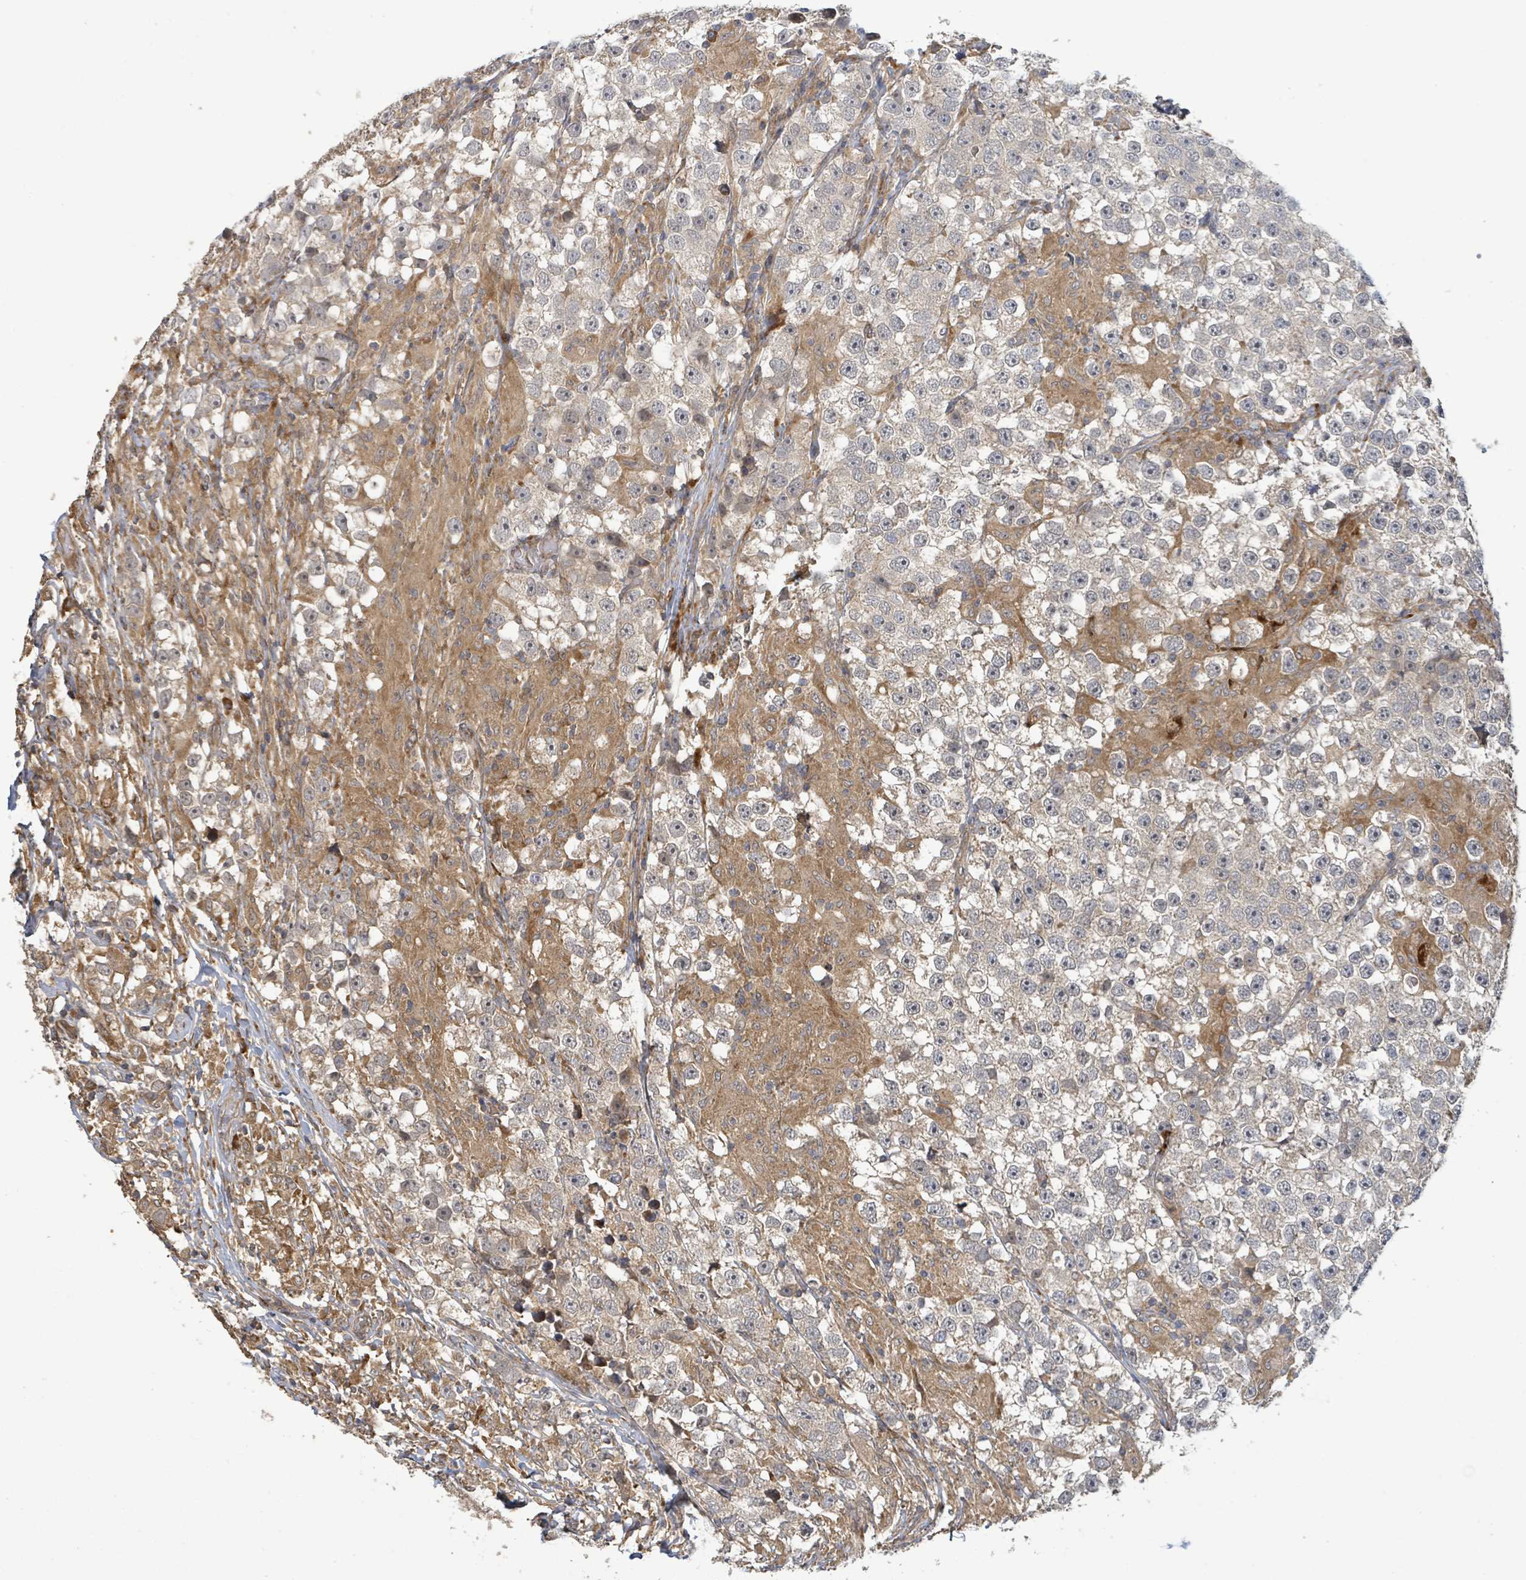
{"staining": {"intensity": "moderate", "quantity": "25%-75%", "location": "cytoplasmic/membranous"}, "tissue": "testis cancer", "cell_type": "Tumor cells", "image_type": "cancer", "snomed": [{"axis": "morphology", "description": "Seminoma, NOS"}, {"axis": "topography", "description": "Testis"}], "caption": "Testis cancer stained for a protein (brown) demonstrates moderate cytoplasmic/membranous positive positivity in approximately 25%-75% of tumor cells.", "gene": "STARD4", "patient": {"sex": "male", "age": 46}}